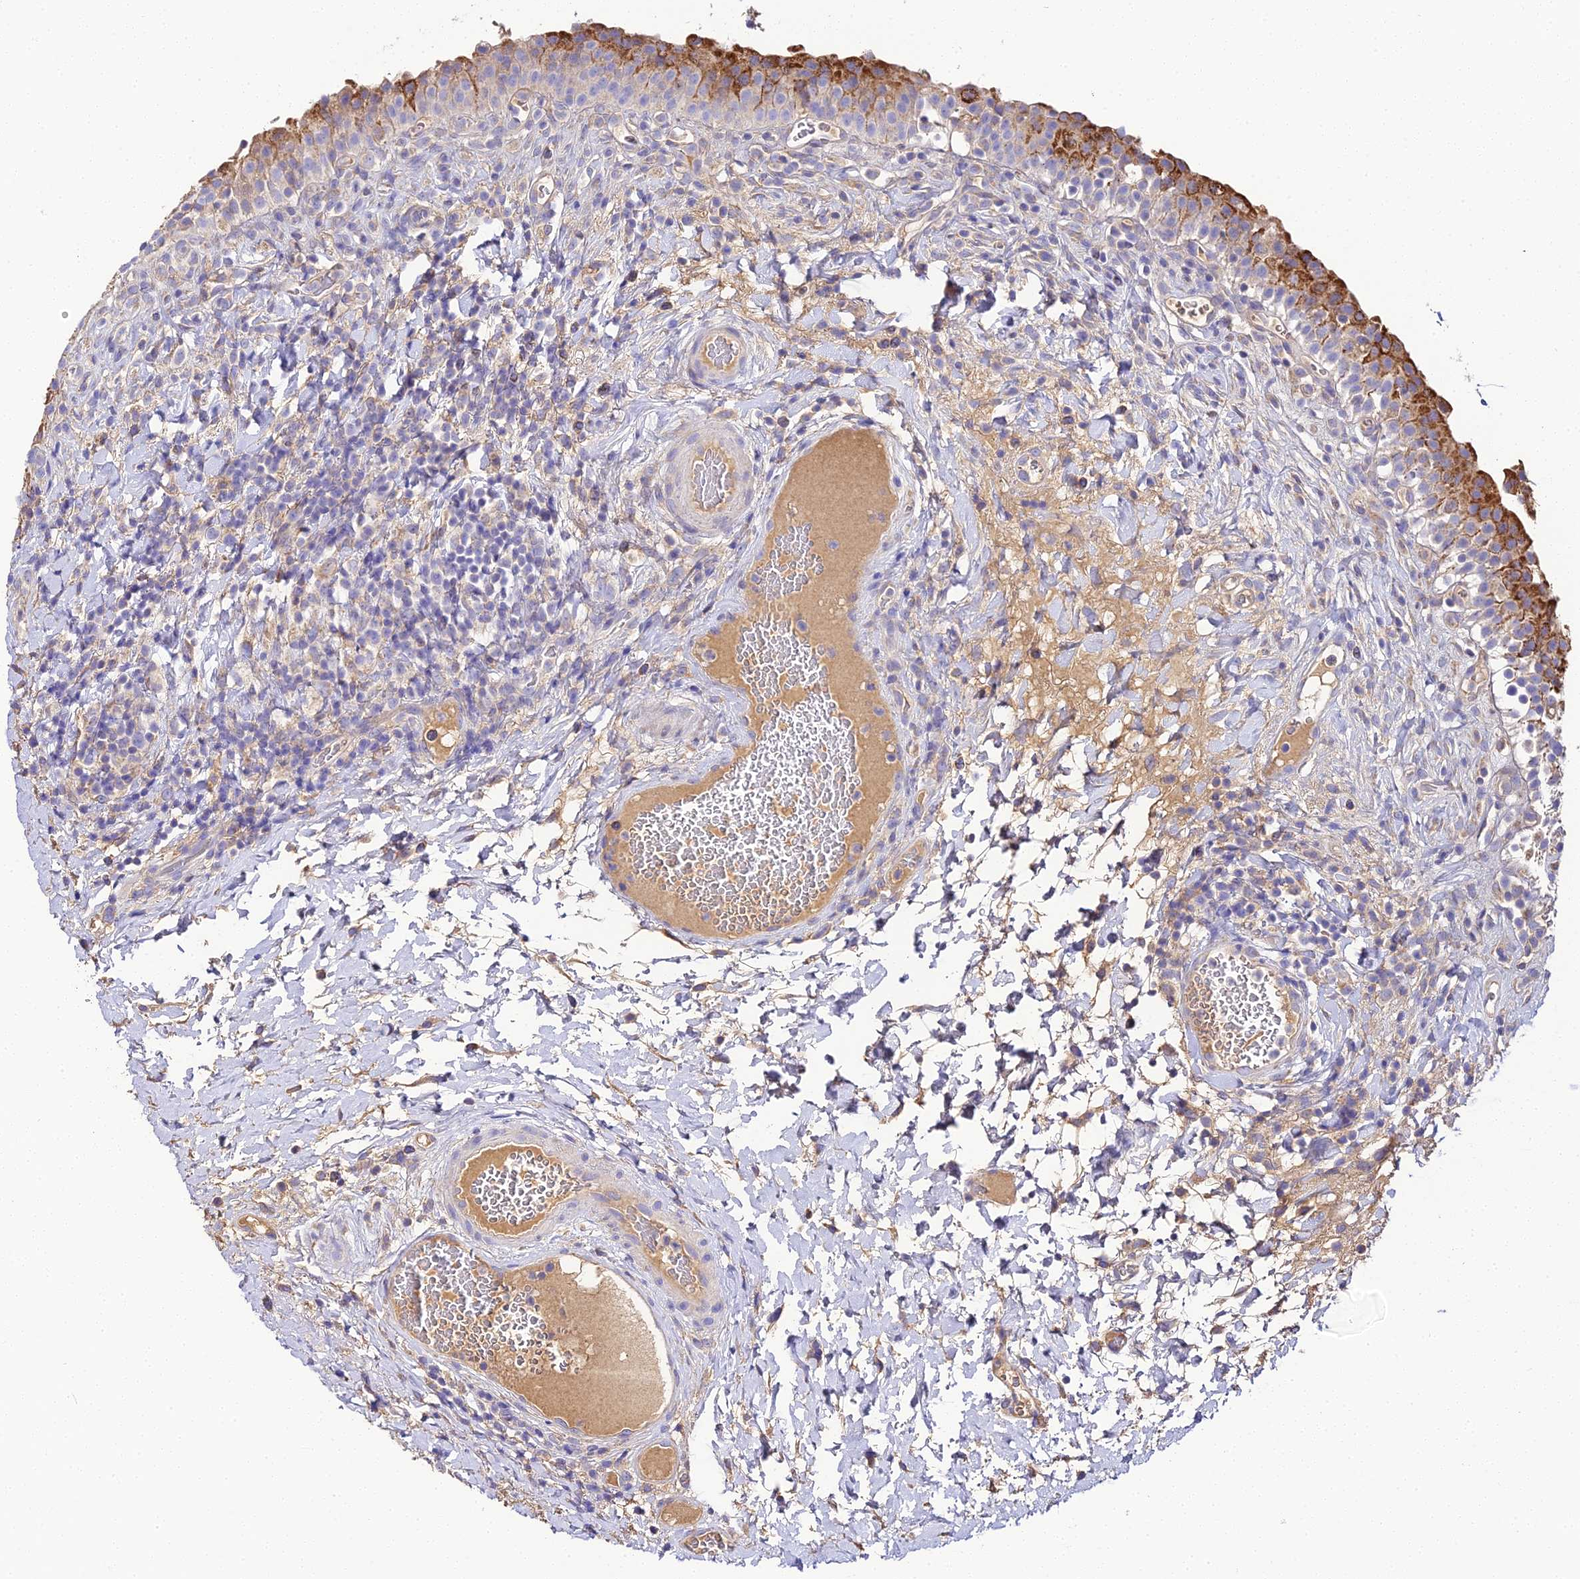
{"staining": {"intensity": "strong", "quantity": "25%-75%", "location": "cytoplasmic/membranous"}, "tissue": "urinary bladder", "cell_type": "Urothelial cells", "image_type": "normal", "snomed": [{"axis": "morphology", "description": "Normal tissue, NOS"}, {"axis": "morphology", "description": "Inflammation, NOS"}, {"axis": "topography", "description": "Urinary bladder"}], "caption": "An image showing strong cytoplasmic/membranous positivity in approximately 25%-75% of urothelial cells in unremarkable urinary bladder, as visualized by brown immunohistochemical staining.", "gene": "SCX", "patient": {"sex": "male", "age": 64}}